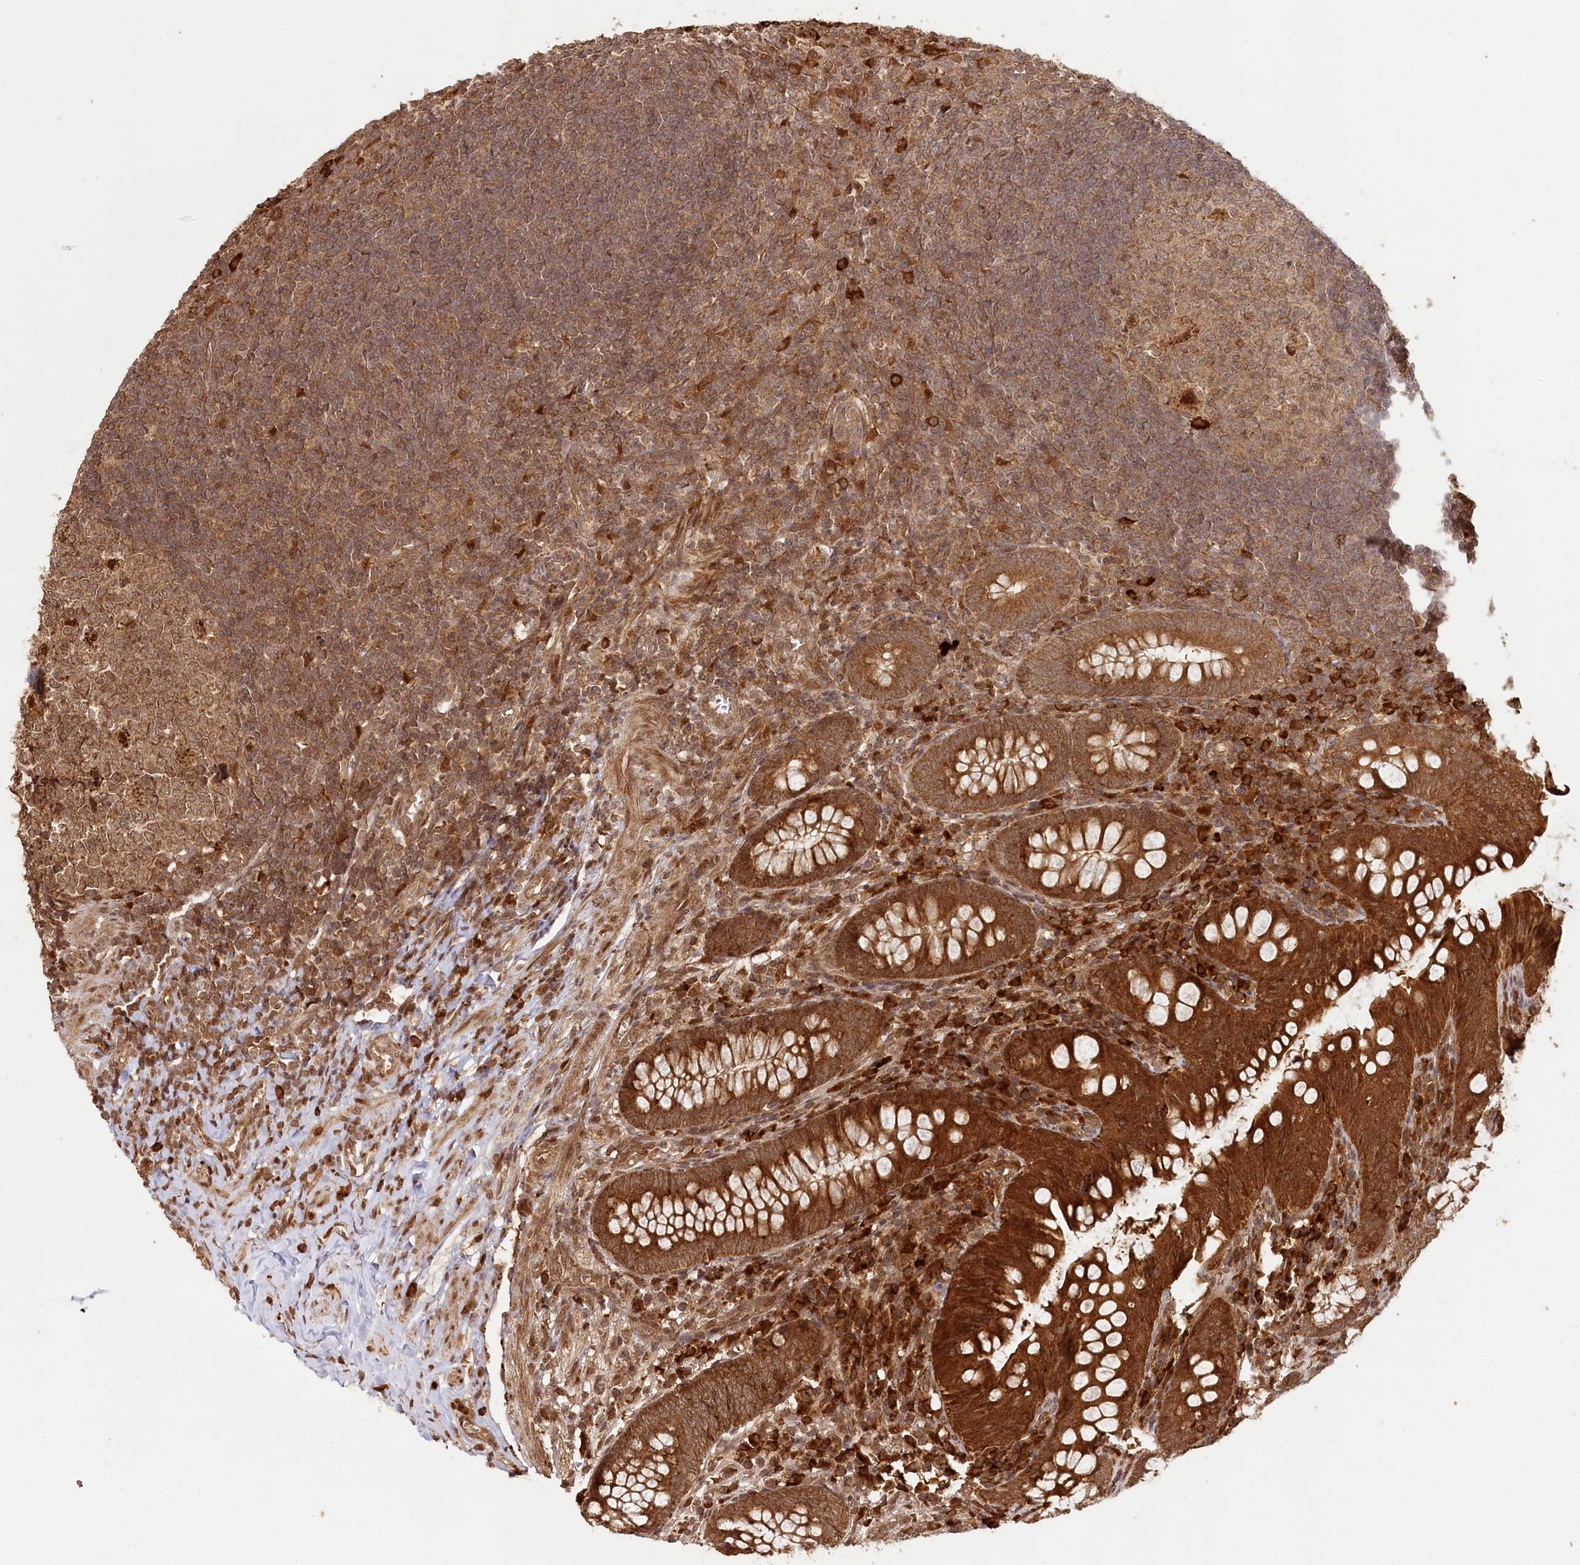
{"staining": {"intensity": "strong", "quantity": ">75%", "location": "cytoplasmic/membranous,nuclear"}, "tissue": "appendix", "cell_type": "Glandular cells", "image_type": "normal", "snomed": [{"axis": "morphology", "description": "Normal tissue, NOS"}, {"axis": "topography", "description": "Appendix"}], "caption": "Unremarkable appendix was stained to show a protein in brown. There is high levels of strong cytoplasmic/membranous,nuclear staining in about >75% of glandular cells.", "gene": "ULK2", "patient": {"sex": "male", "age": 14}}